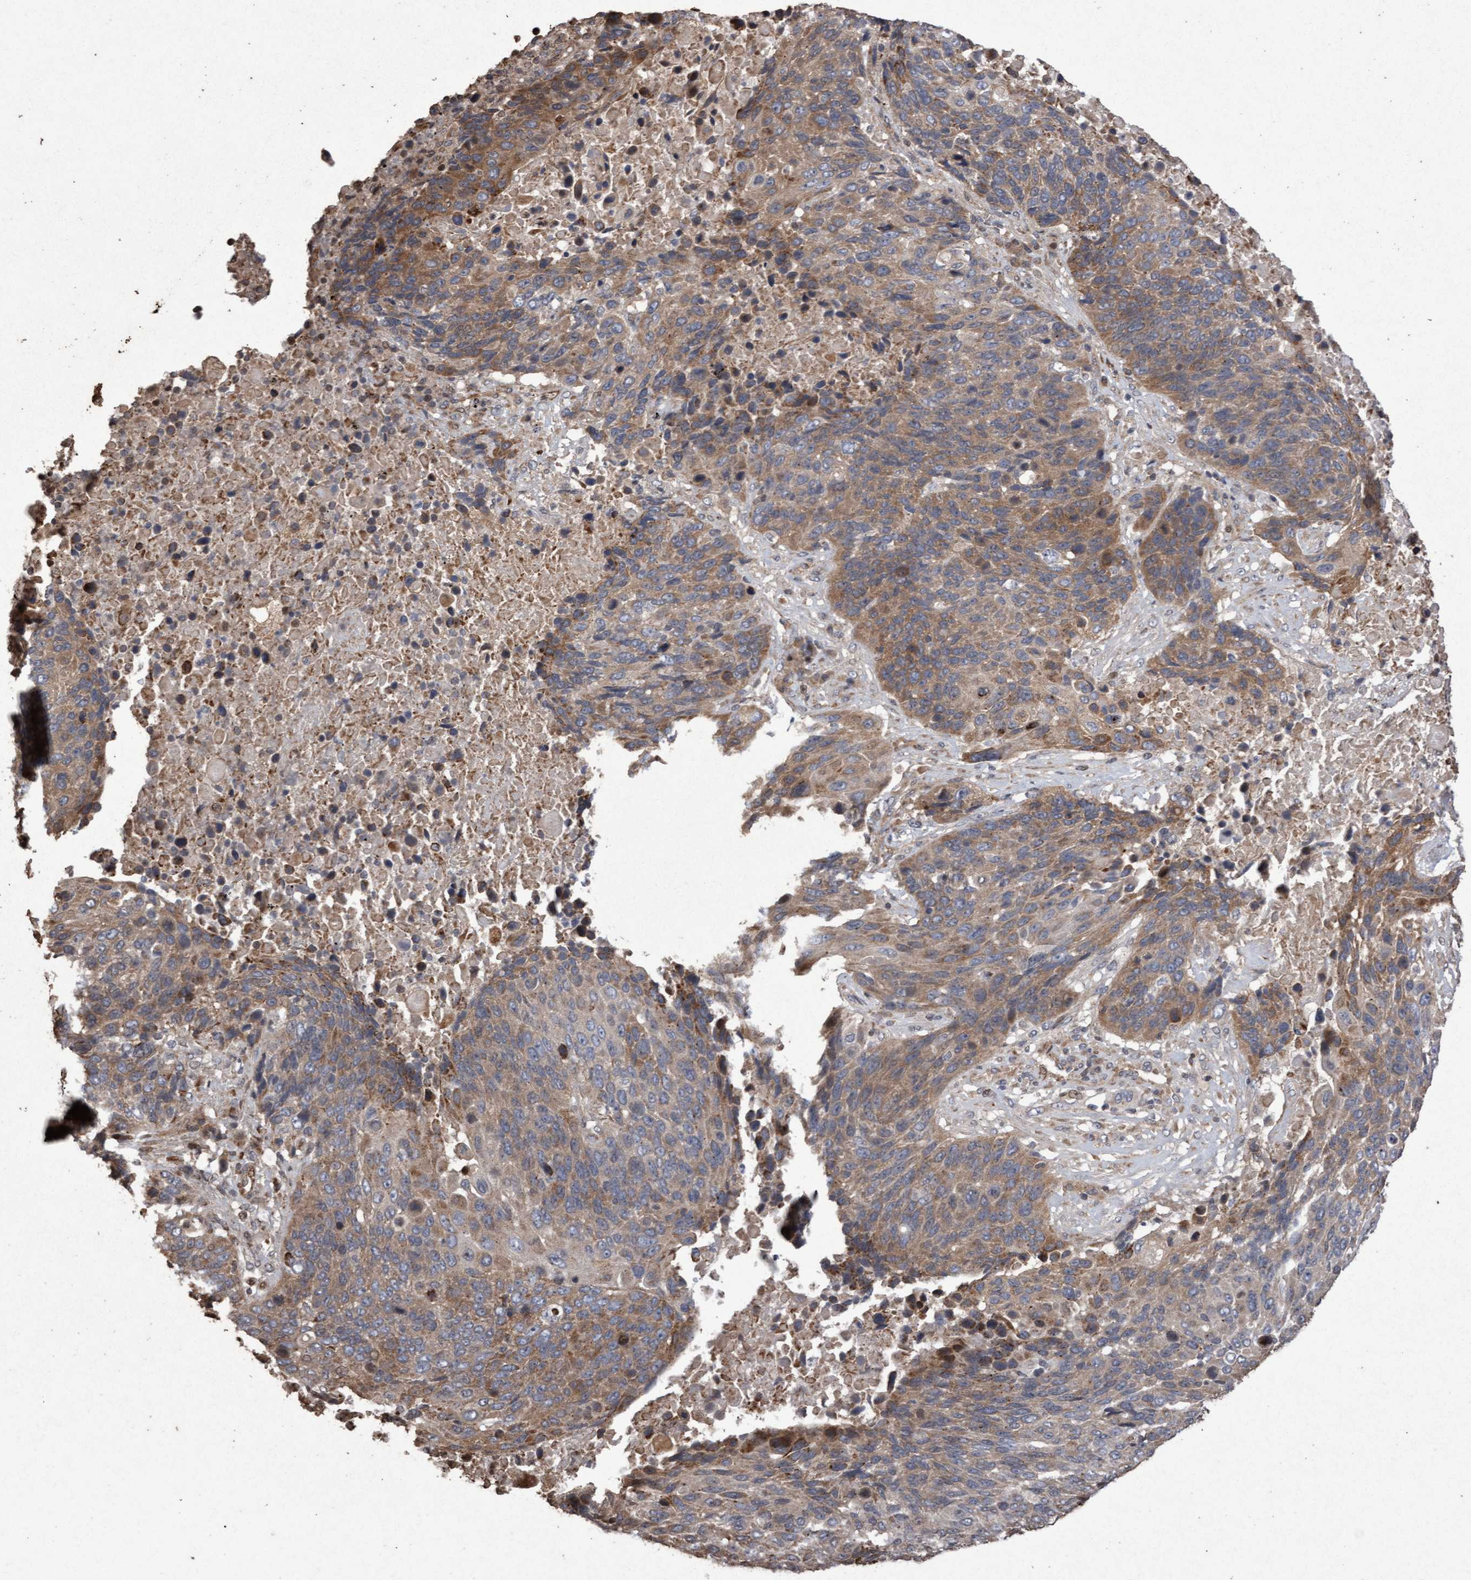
{"staining": {"intensity": "moderate", "quantity": "25%-75%", "location": "cytoplasmic/membranous"}, "tissue": "lung cancer", "cell_type": "Tumor cells", "image_type": "cancer", "snomed": [{"axis": "morphology", "description": "Squamous cell carcinoma, NOS"}, {"axis": "topography", "description": "Lung"}], "caption": "Human lung cancer (squamous cell carcinoma) stained for a protein (brown) exhibits moderate cytoplasmic/membranous positive positivity in about 25%-75% of tumor cells.", "gene": "OSBP2", "patient": {"sex": "male", "age": 66}}